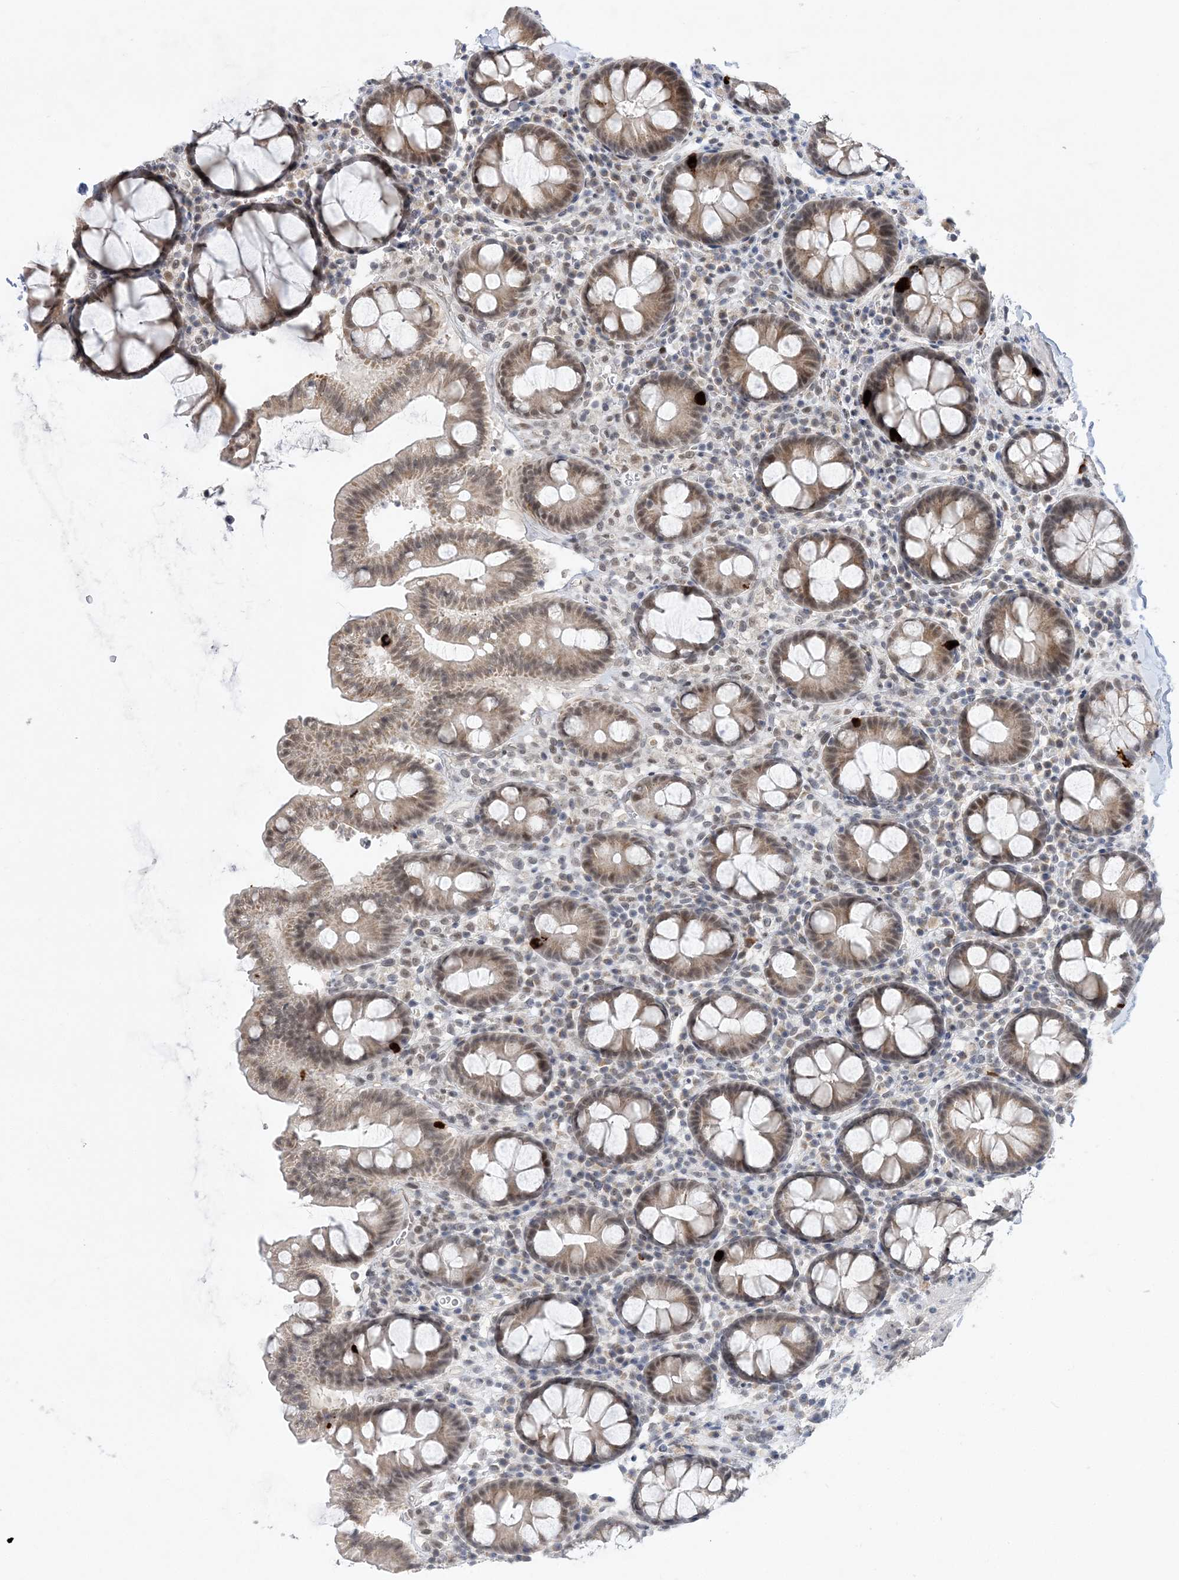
{"staining": {"intensity": "negative", "quantity": "none", "location": "none"}, "tissue": "colon", "cell_type": "Endothelial cells", "image_type": "normal", "snomed": [{"axis": "morphology", "description": "Normal tissue, NOS"}, {"axis": "topography", "description": "Colon"}], "caption": "Image shows no significant protein positivity in endothelial cells of normal colon.", "gene": "WAC", "patient": {"sex": "female", "age": 79}}